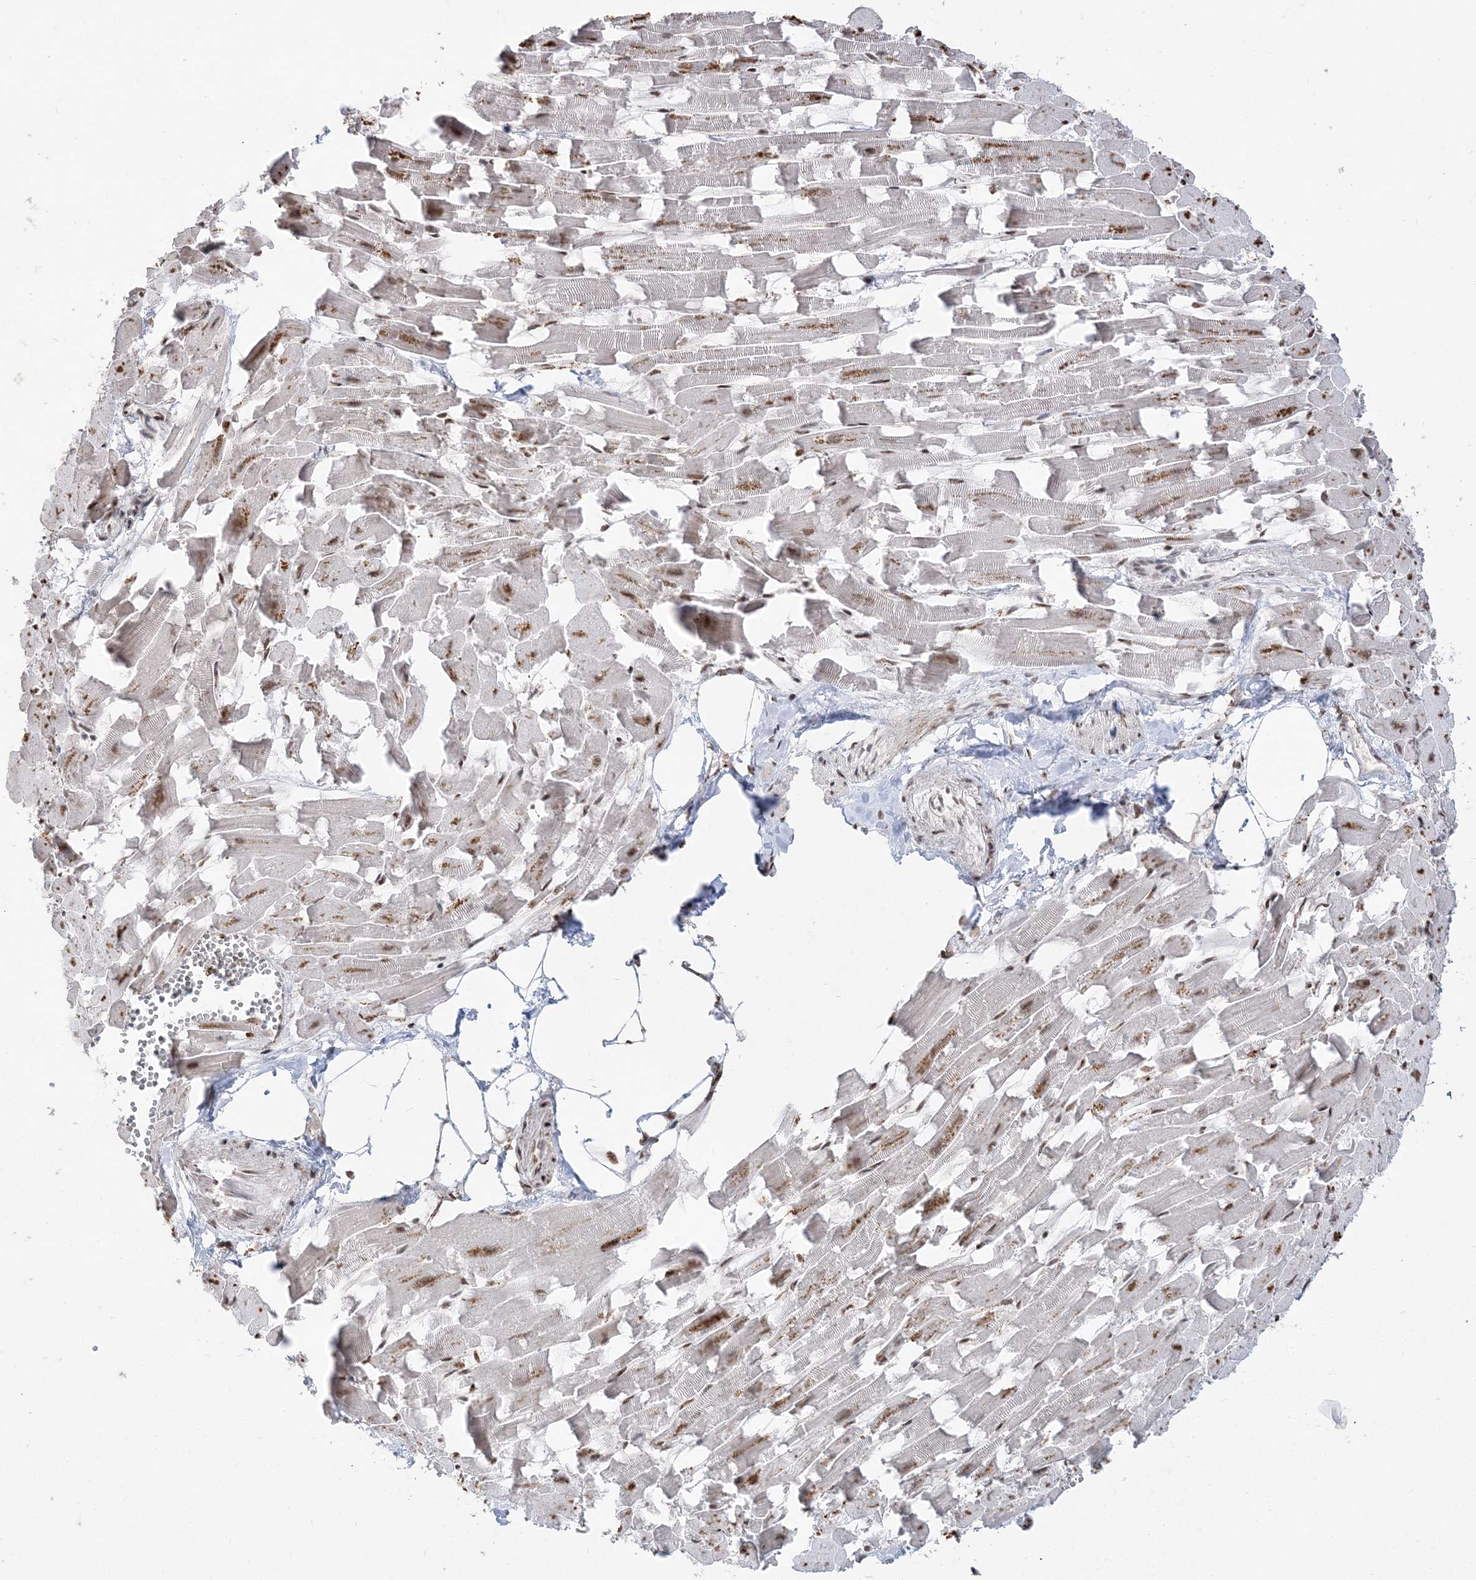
{"staining": {"intensity": "strong", "quantity": ">75%", "location": "nuclear"}, "tissue": "heart muscle", "cell_type": "Cardiomyocytes", "image_type": "normal", "snomed": [{"axis": "morphology", "description": "Normal tissue, NOS"}, {"axis": "topography", "description": "Heart"}], "caption": "Cardiomyocytes reveal strong nuclear expression in approximately >75% of cells in benign heart muscle.", "gene": "RBM17", "patient": {"sex": "female", "age": 64}}